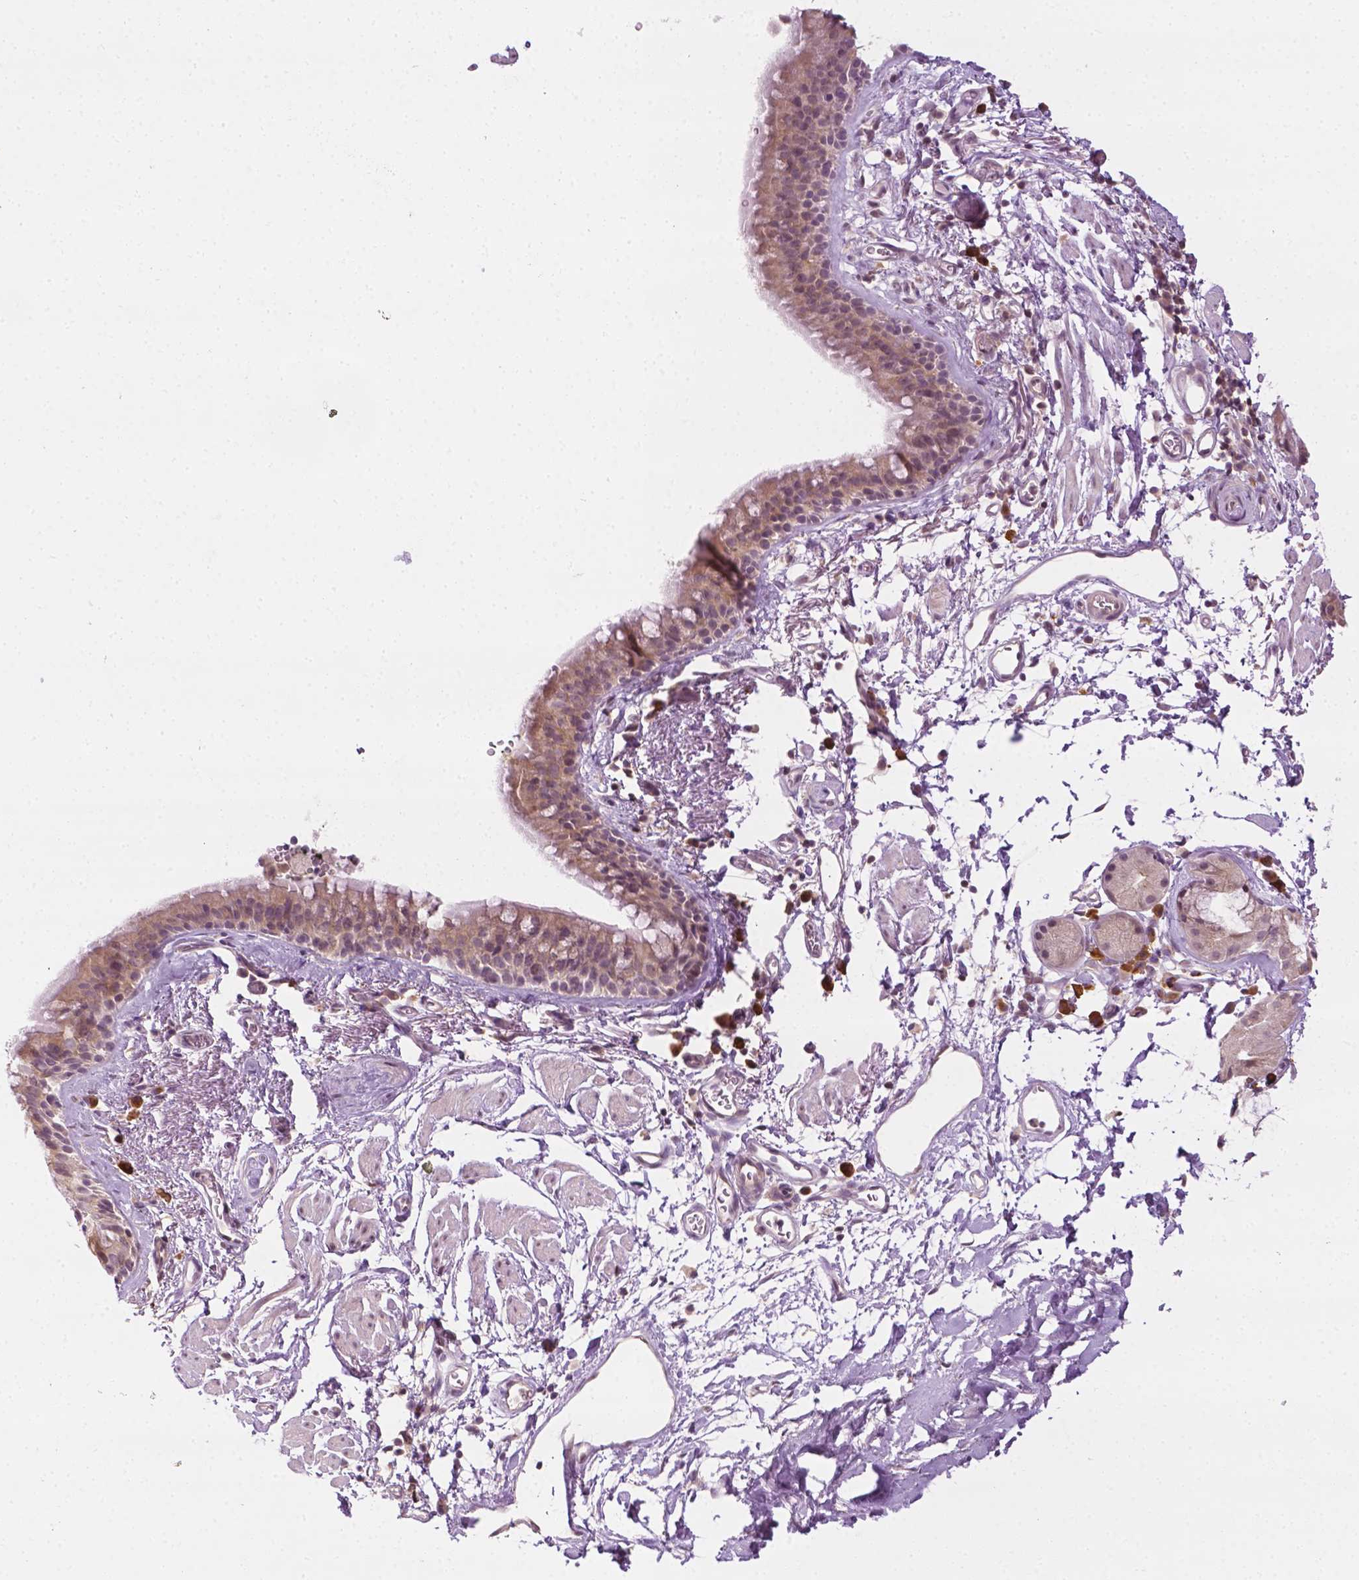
{"staining": {"intensity": "weak", "quantity": ">75%", "location": "cytoplasmic/membranous"}, "tissue": "bronchus", "cell_type": "Respiratory epithelial cells", "image_type": "normal", "snomed": [{"axis": "morphology", "description": "Normal tissue, NOS"}, {"axis": "topography", "description": "Cartilage tissue"}, {"axis": "topography", "description": "Bronchus"}], "caption": "Weak cytoplasmic/membranous expression is identified in about >75% of respiratory epithelial cells in benign bronchus. (DAB = brown stain, brightfield microscopy at high magnification).", "gene": "DENND4A", "patient": {"sex": "male", "age": 58}}